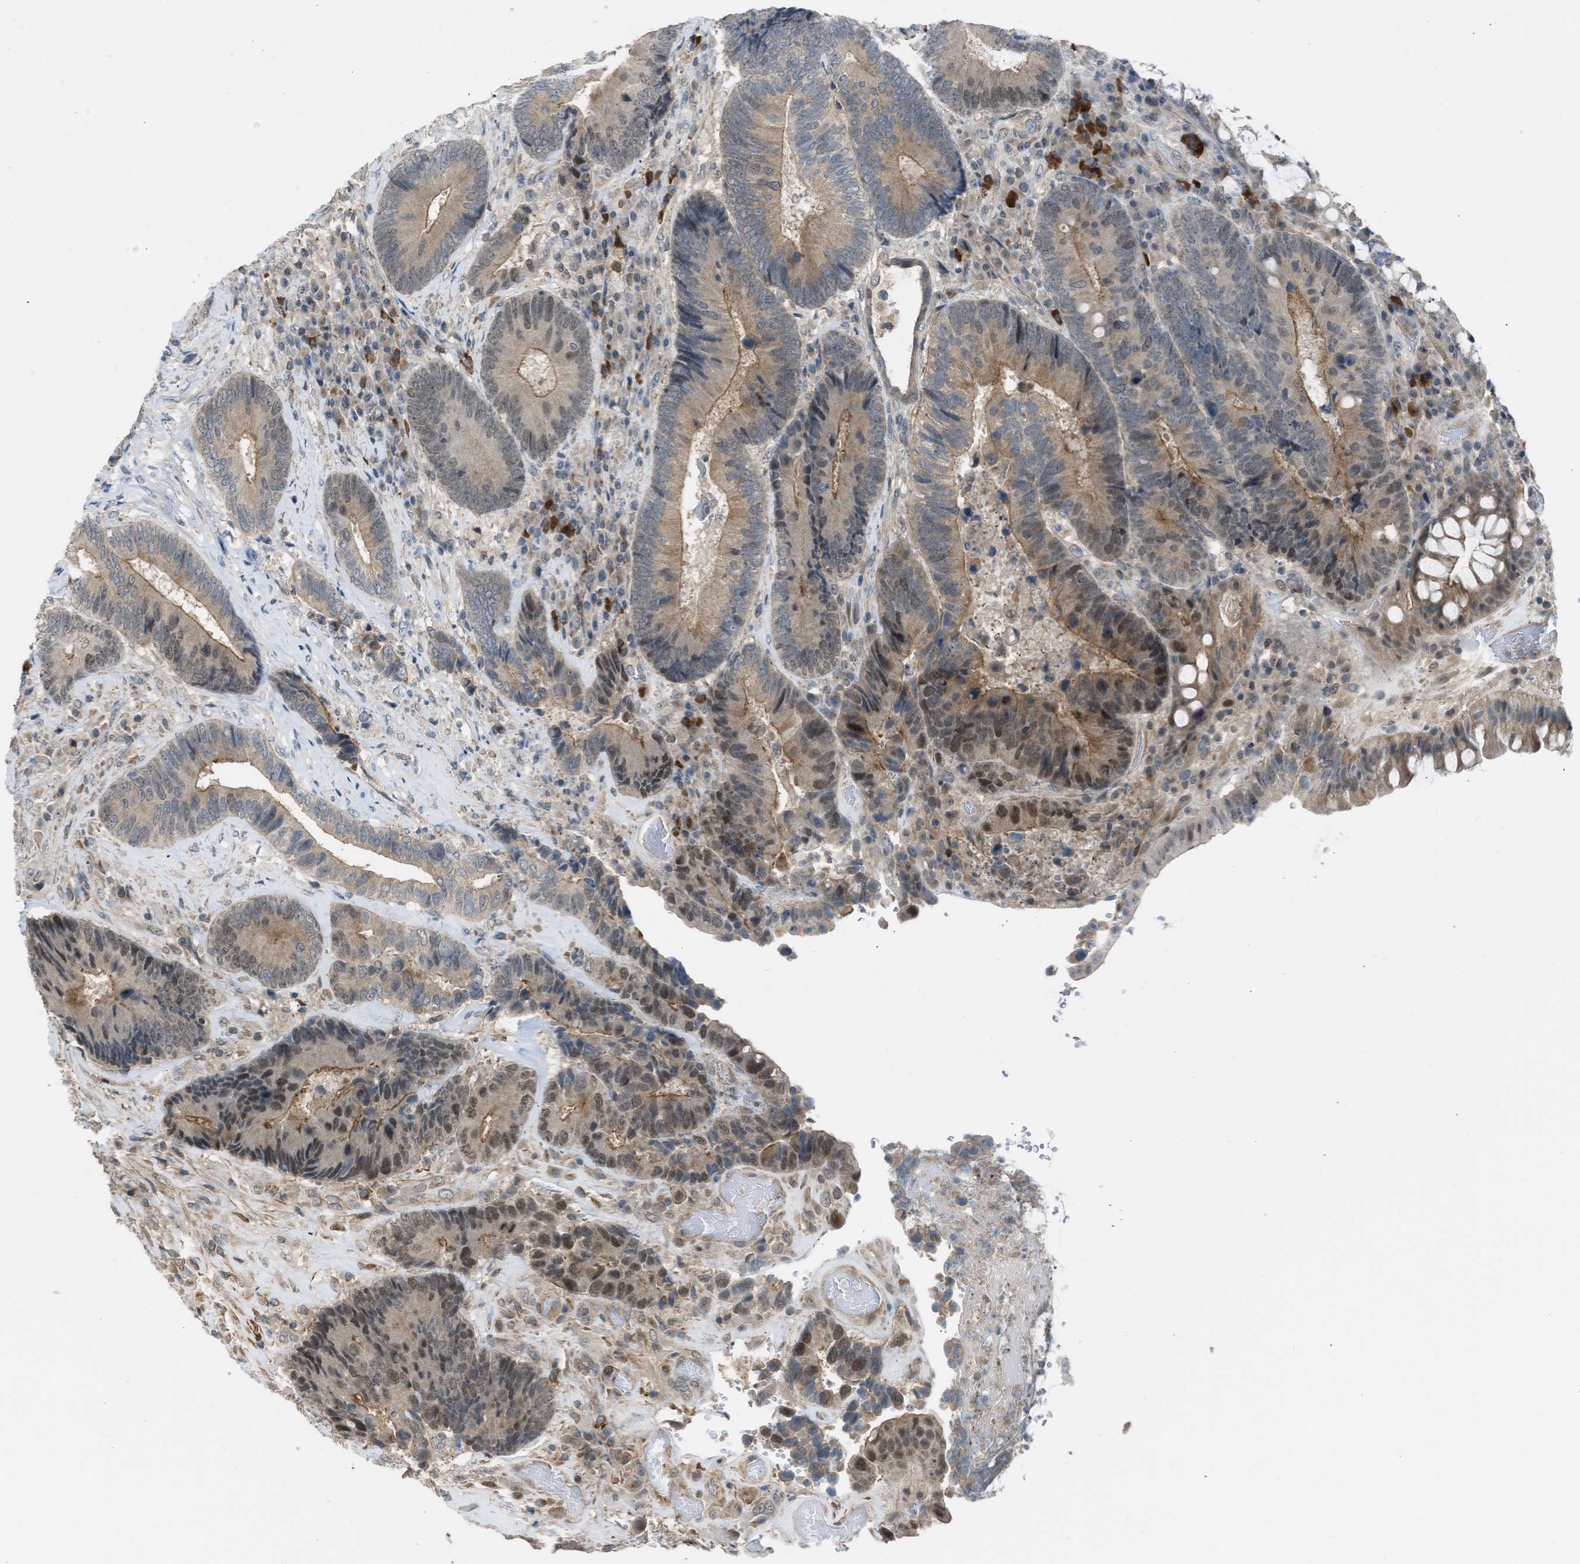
{"staining": {"intensity": "moderate", "quantity": "25%-75%", "location": "cytoplasmic/membranous,nuclear"}, "tissue": "colorectal cancer", "cell_type": "Tumor cells", "image_type": "cancer", "snomed": [{"axis": "morphology", "description": "Adenocarcinoma, NOS"}, {"axis": "topography", "description": "Rectum"}], "caption": "Human colorectal cancer stained for a protein (brown) demonstrates moderate cytoplasmic/membranous and nuclear positive positivity in about 25%-75% of tumor cells.", "gene": "TTBK2", "patient": {"sex": "female", "age": 89}}